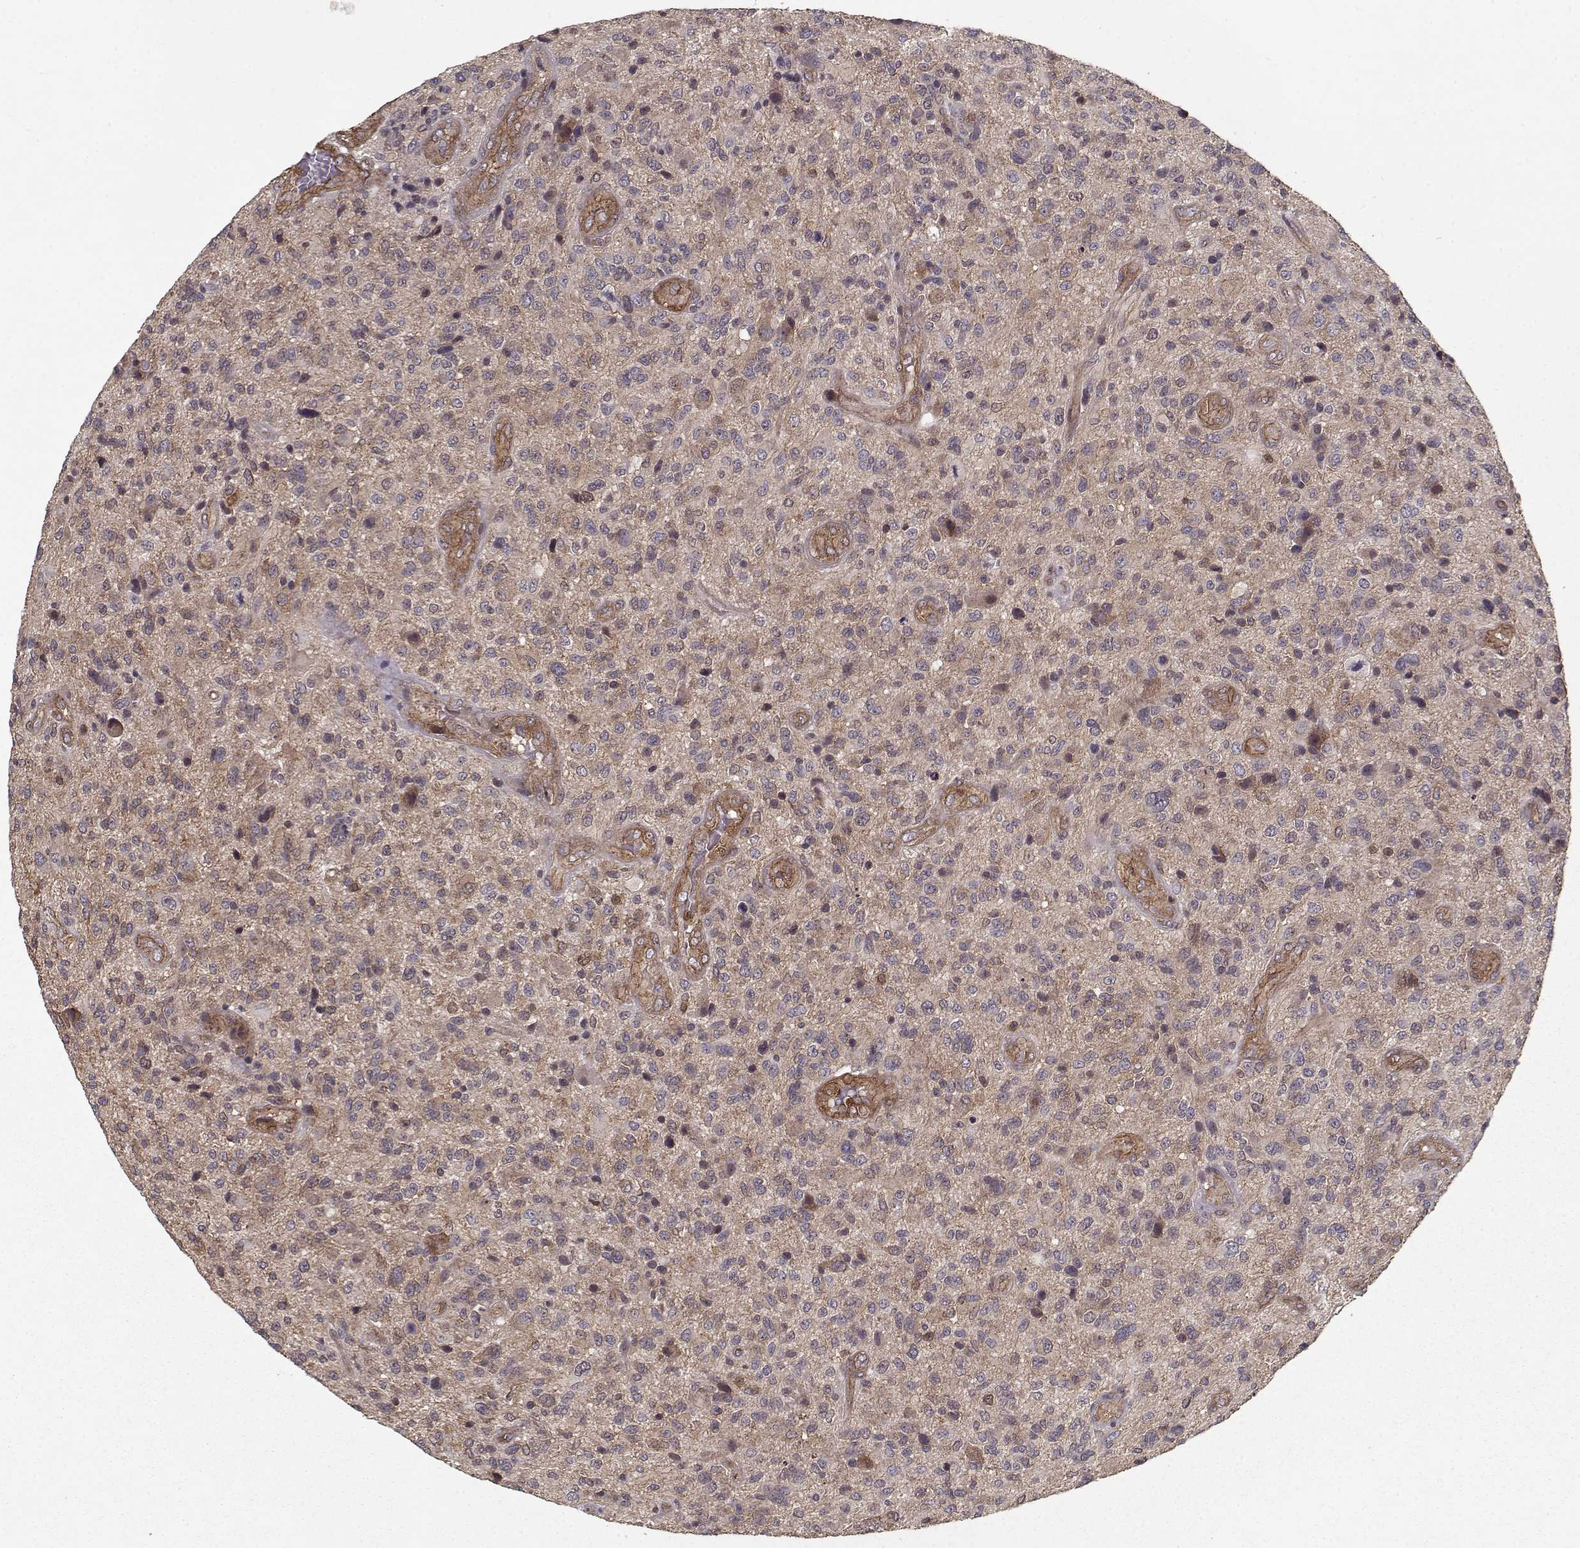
{"staining": {"intensity": "negative", "quantity": "none", "location": "none"}, "tissue": "glioma", "cell_type": "Tumor cells", "image_type": "cancer", "snomed": [{"axis": "morphology", "description": "Glioma, malignant, High grade"}, {"axis": "topography", "description": "Brain"}], "caption": "This is an immunohistochemistry (IHC) histopathology image of glioma. There is no staining in tumor cells.", "gene": "PPP1R12A", "patient": {"sex": "male", "age": 47}}